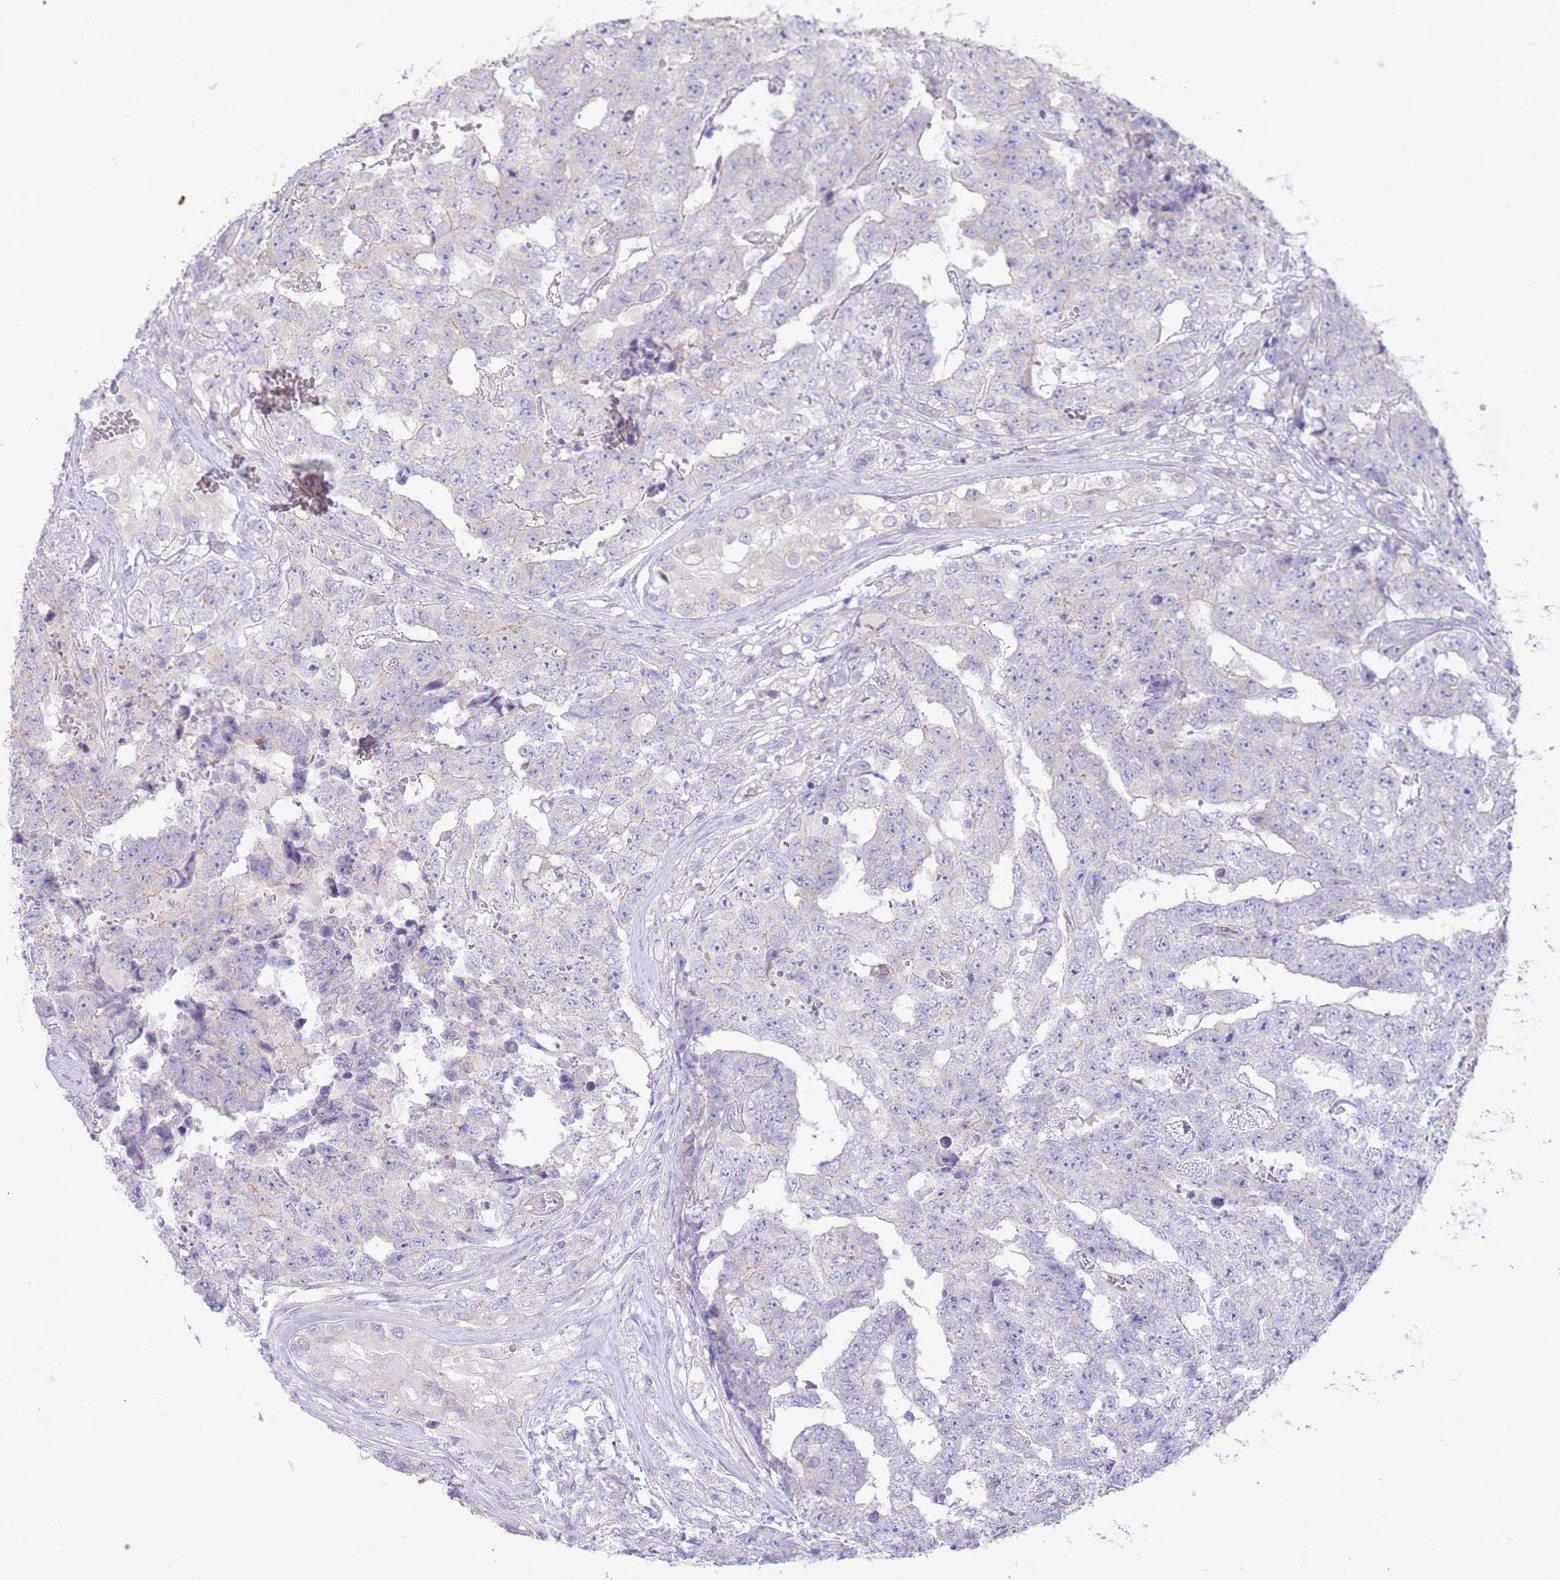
{"staining": {"intensity": "negative", "quantity": "none", "location": "none"}, "tissue": "testis cancer", "cell_type": "Tumor cells", "image_type": "cancer", "snomed": [{"axis": "morphology", "description": "Carcinoma, Embryonal, NOS"}, {"axis": "topography", "description": "Testis"}], "caption": "Immunohistochemical staining of human testis cancer reveals no significant positivity in tumor cells. Brightfield microscopy of immunohistochemistry (IHC) stained with DAB (brown) and hematoxylin (blue), captured at high magnification.", "gene": "ALS2CL", "patient": {"sex": "male", "age": 25}}